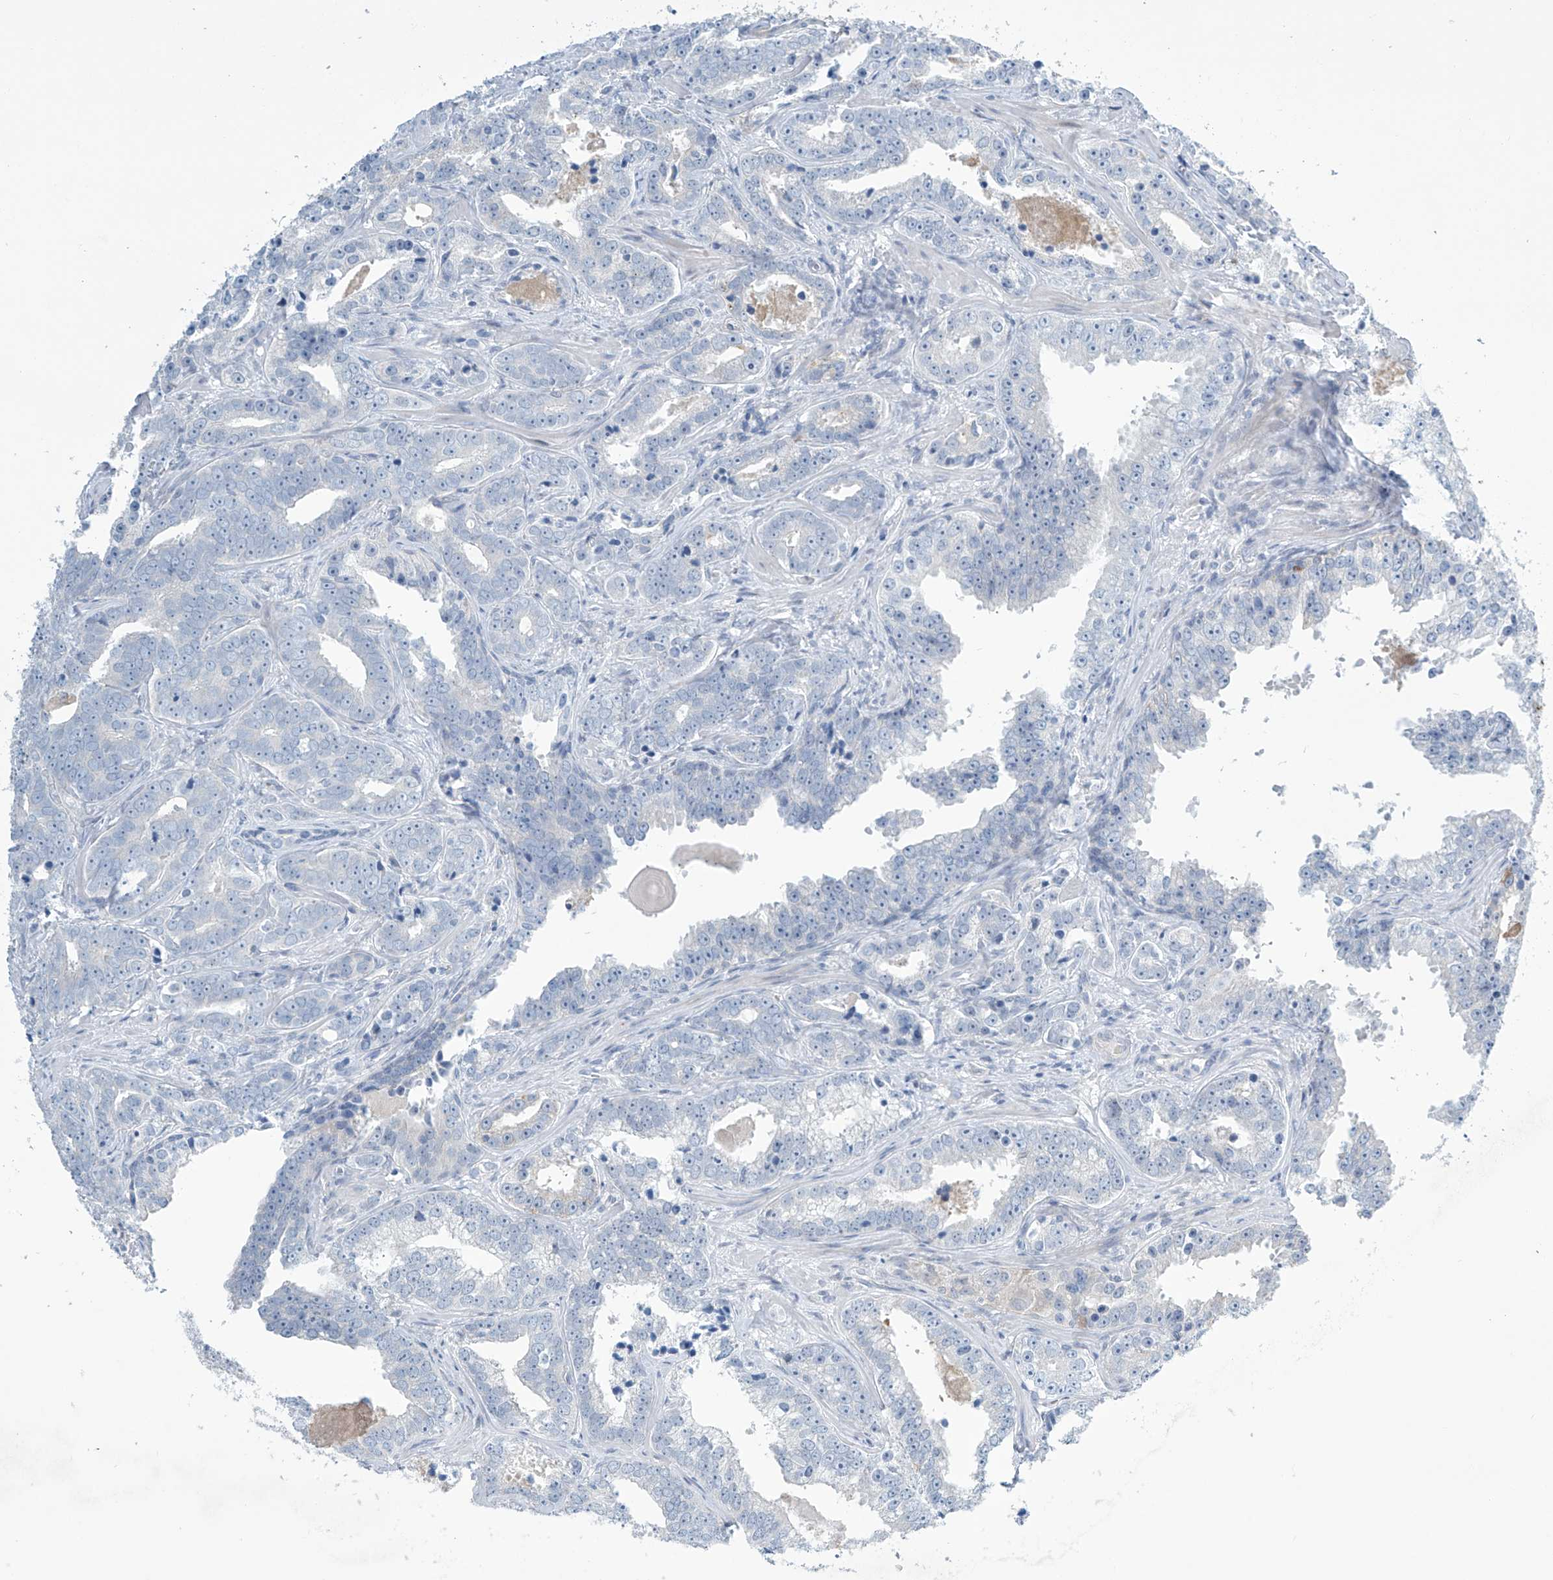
{"staining": {"intensity": "negative", "quantity": "none", "location": "none"}, "tissue": "prostate cancer", "cell_type": "Tumor cells", "image_type": "cancer", "snomed": [{"axis": "morphology", "description": "Adenocarcinoma, High grade"}, {"axis": "topography", "description": "Prostate"}], "caption": "Human prostate cancer stained for a protein using immunohistochemistry (IHC) exhibits no positivity in tumor cells.", "gene": "SLC35A5", "patient": {"sex": "male", "age": 62}}